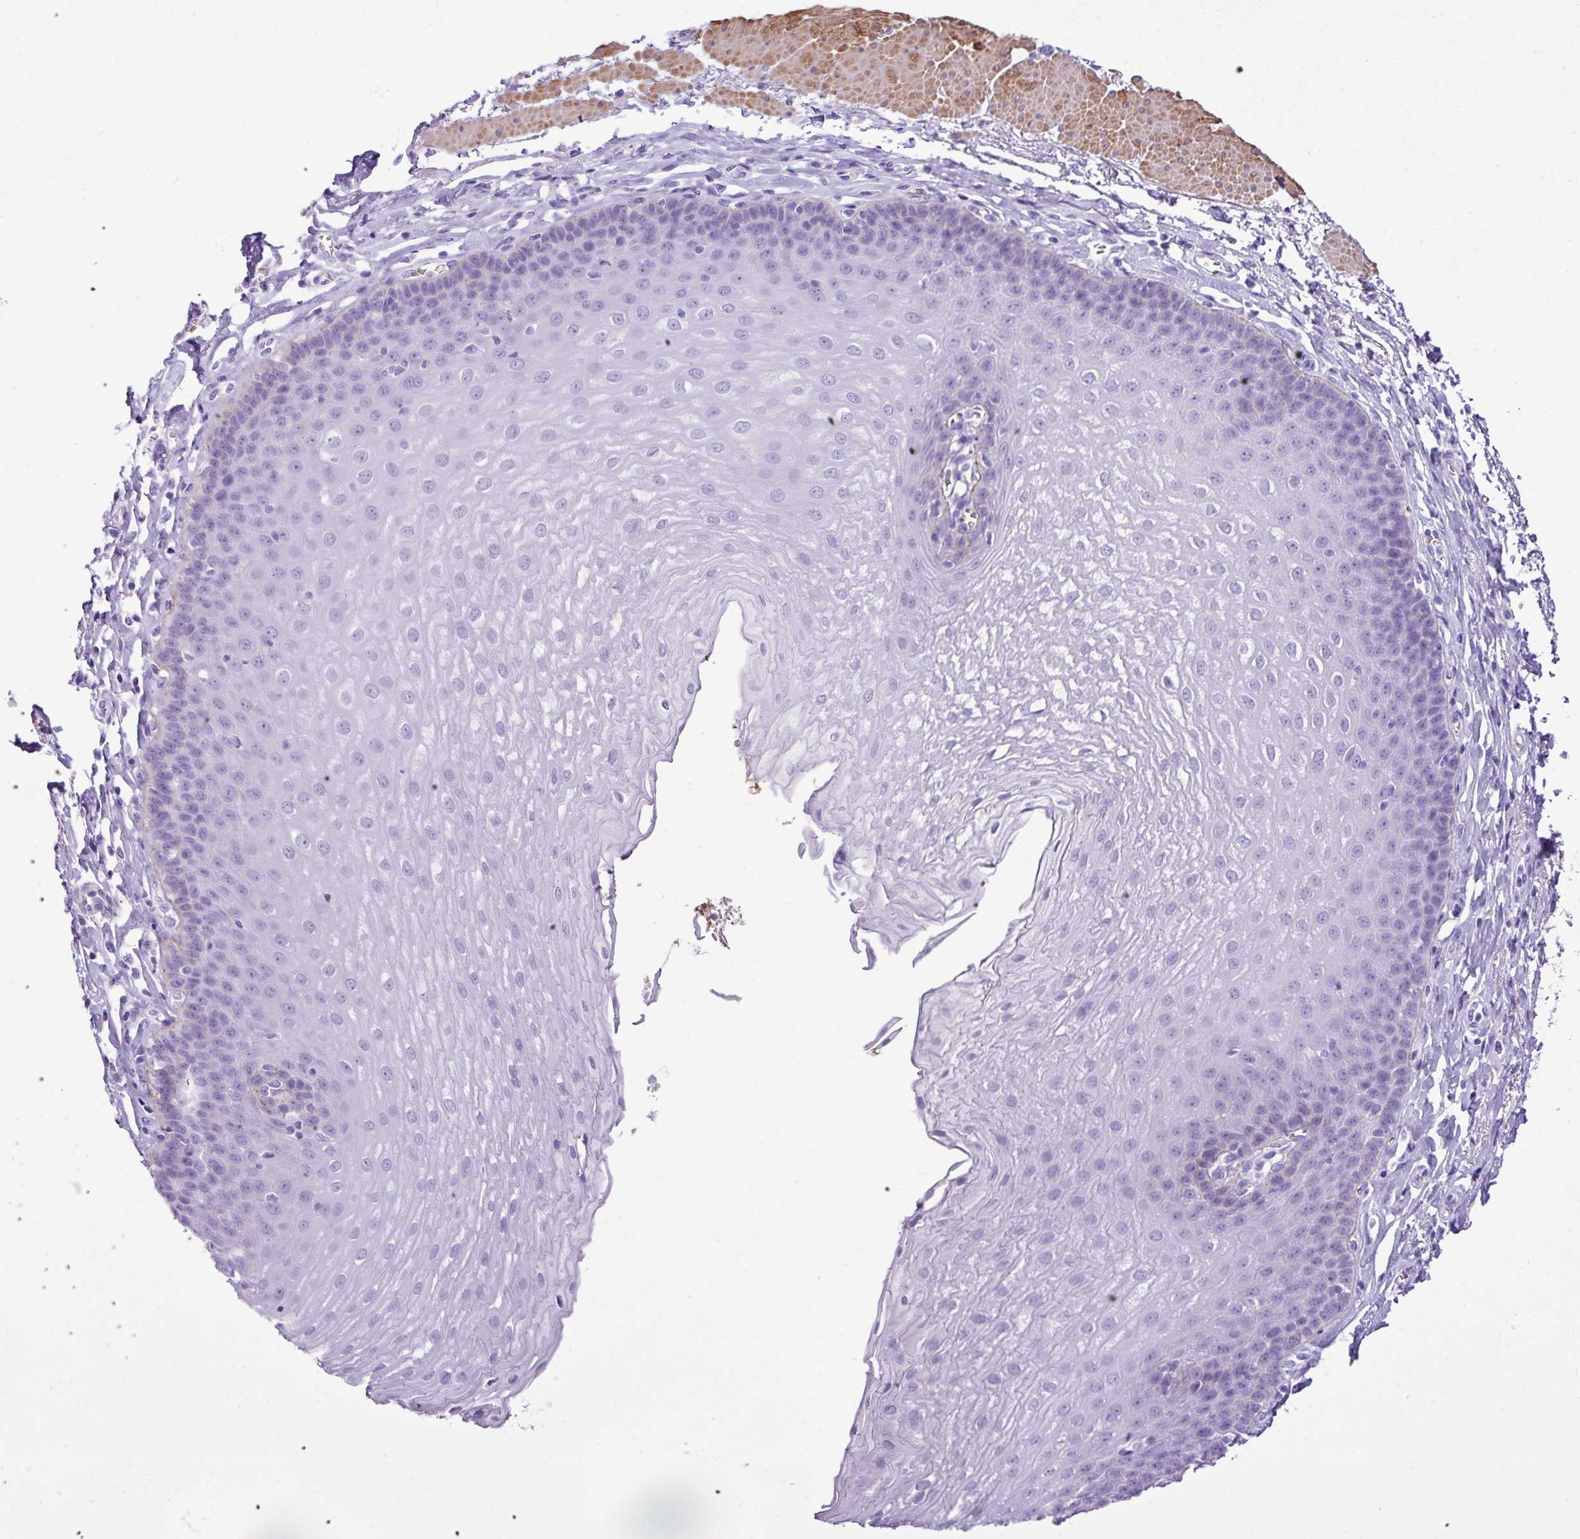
{"staining": {"intensity": "negative", "quantity": "none", "location": "none"}, "tissue": "esophagus", "cell_type": "Squamous epithelial cells", "image_type": "normal", "snomed": [{"axis": "morphology", "description": "Normal tissue, NOS"}, {"axis": "topography", "description": "Esophagus"}], "caption": "Immunohistochemical staining of benign esophagus shows no significant positivity in squamous epithelial cells. (Stains: DAB (3,3'-diaminobenzidine) immunohistochemistry with hematoxylin counter stain, Microscopy: brightfield microscopy at high magnification).", "gene": "ZSCAN5A", "patient": {"sex": "female", "age": 81}}